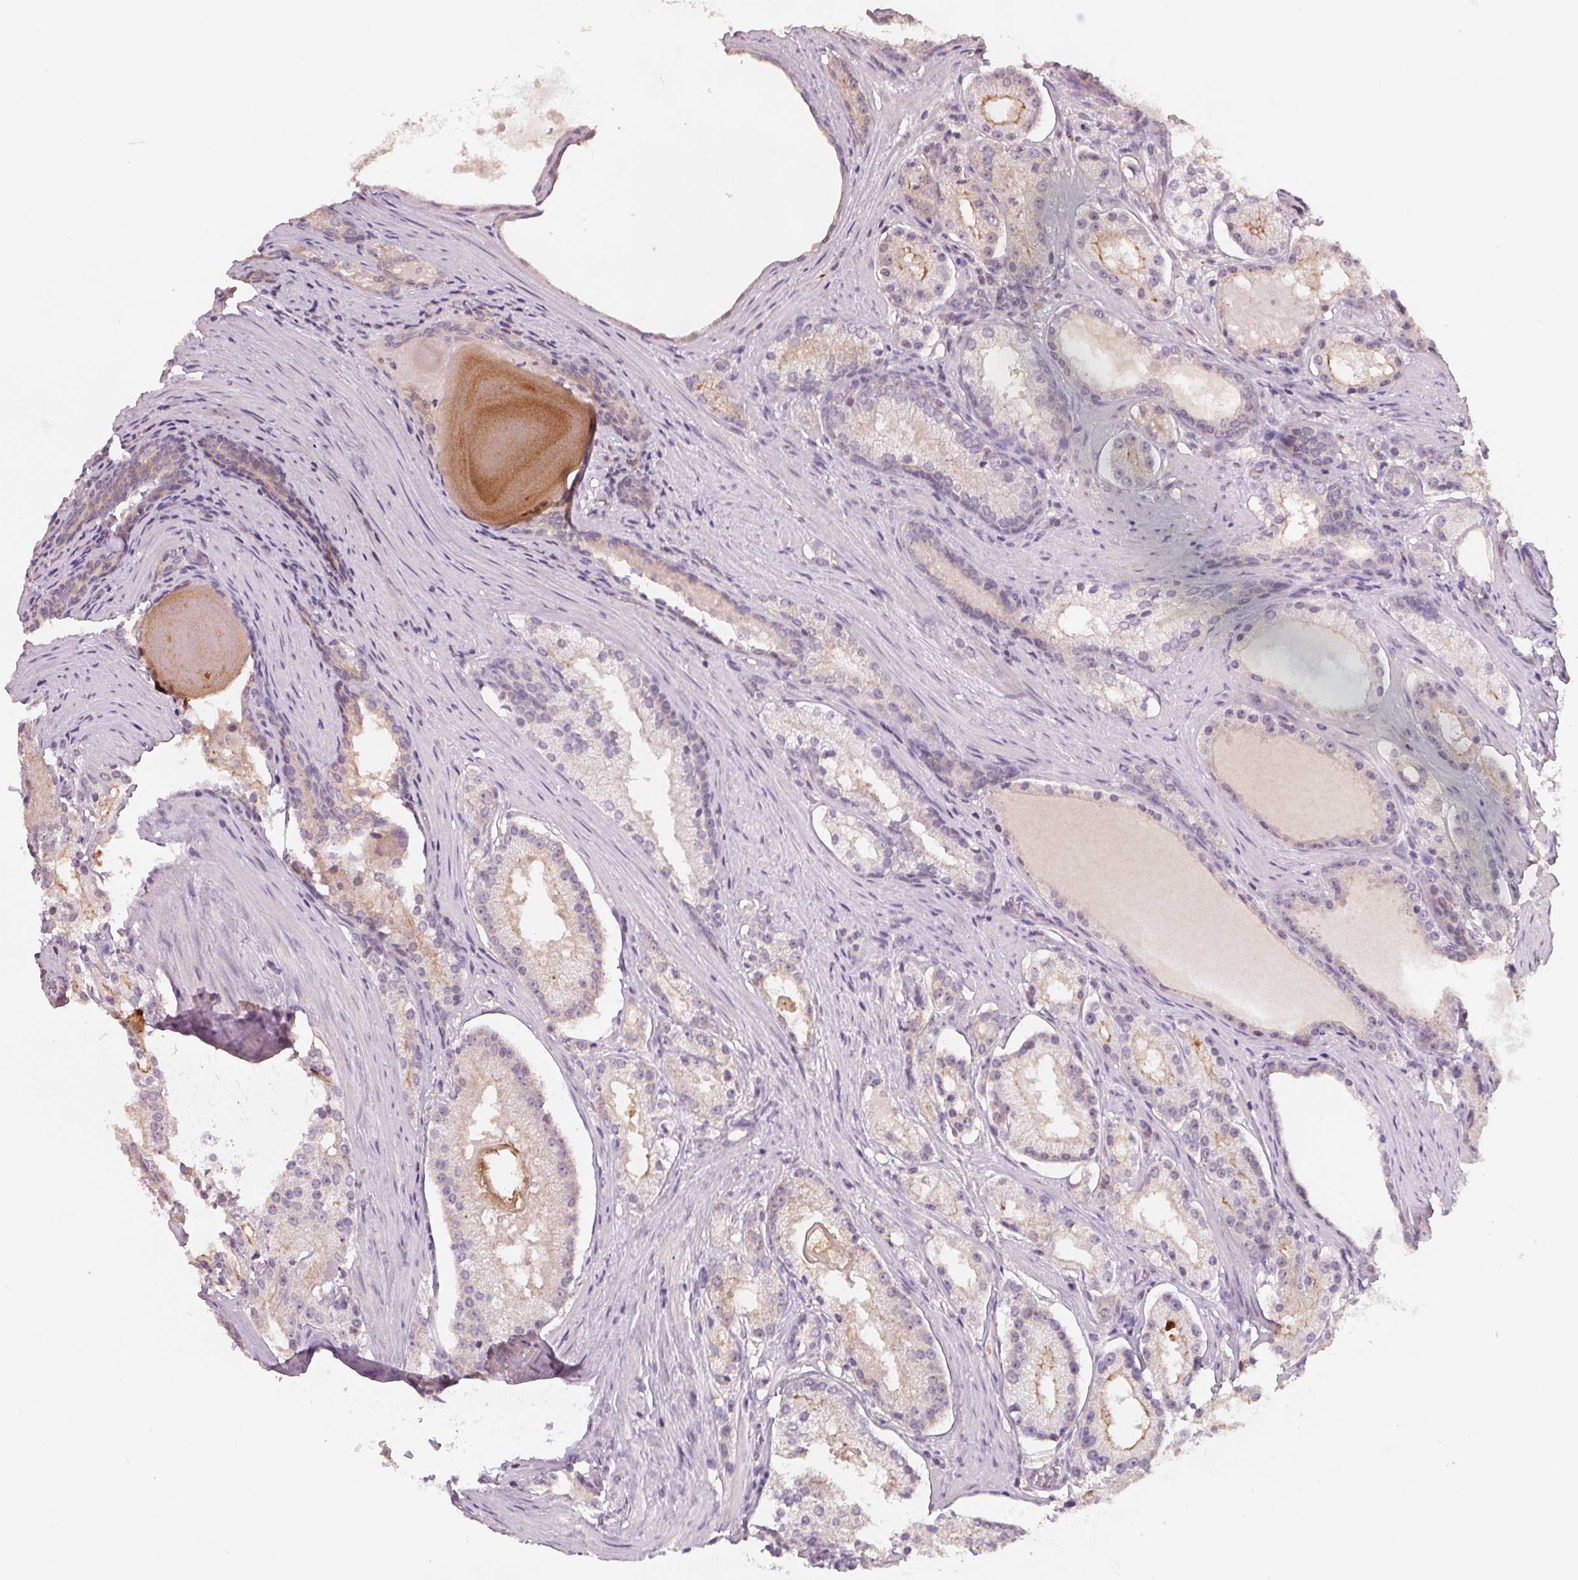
{"staining": {"intensity": "negative", "quantity": "none", "location": "none"}, "tissue": "prostate cancer", "cell_type": "Tumor cells", "image_type": "cancer", "snomed": [{"axis": "morphology", "description": "Adenocarcinoma, Low grade"}, {"axis": "topography", "description": "Prostate"}], "caption": "The image reveals no staining of tumor cells in prostate adenocarcinoma (low-grade). (DAB immunohistochemistry with hematoxylin counter stain).", "gene": "VTCN1", "patient": {"sex": "male", "age": 57}}